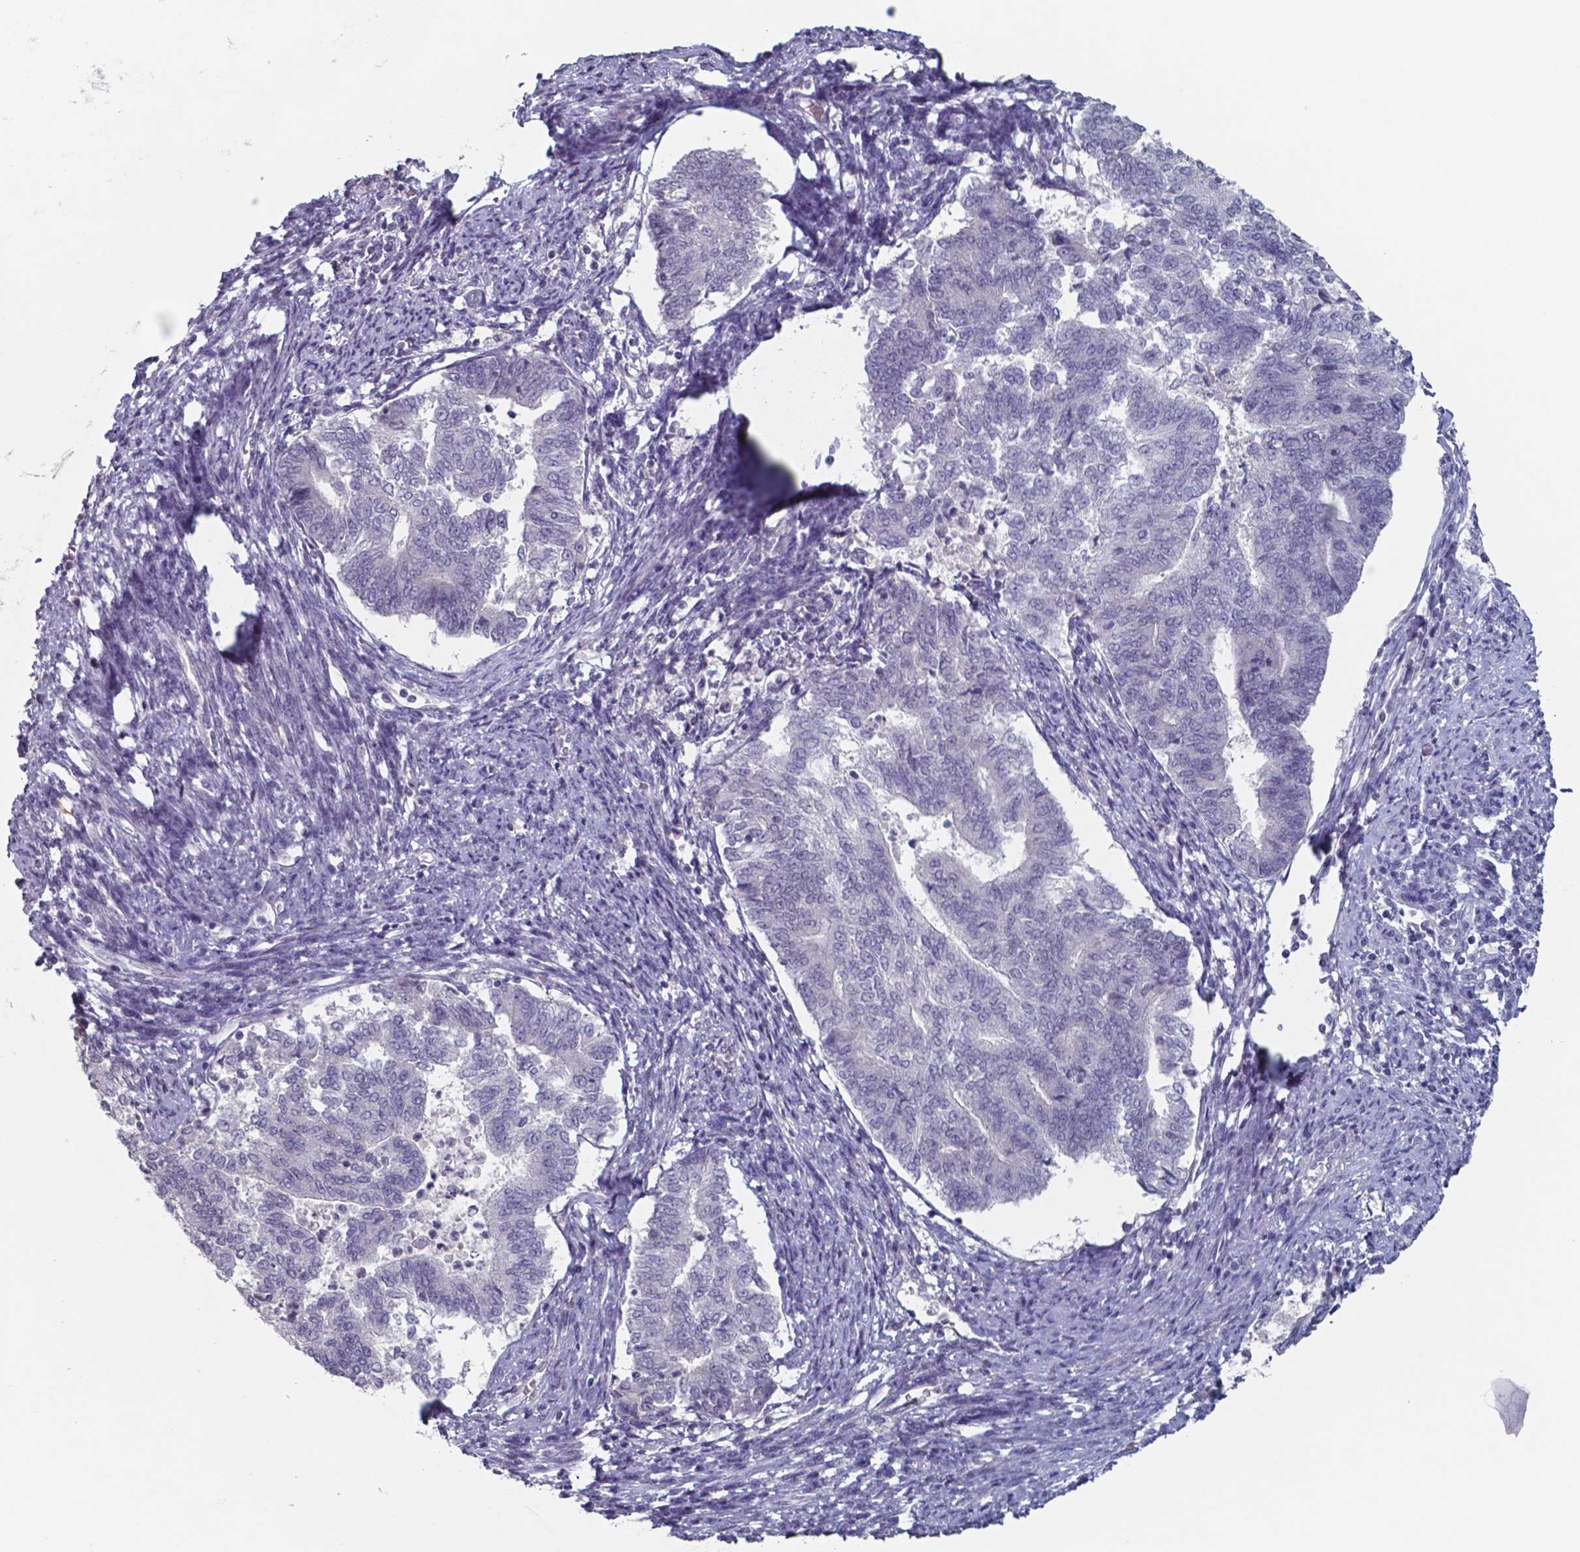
{"staining": {"intensity": "negative", "quantity": "none", "location": "none"}, "tissue": "endometrial cancer", "cell_type": "Tumor cells", "image_type": "cancer", "snomed": [{"axis": "morphology", "description": "Adenocarcinoma, NOS"}, {"axis": "topography", "description": "Endometrium"}], "caption": "A histopathology image of human adenocarcinoma (endometrial) is negative for staining in tumor cells.", "gene": "TDP2", "patient": {"sex": "female", "age": 65}}